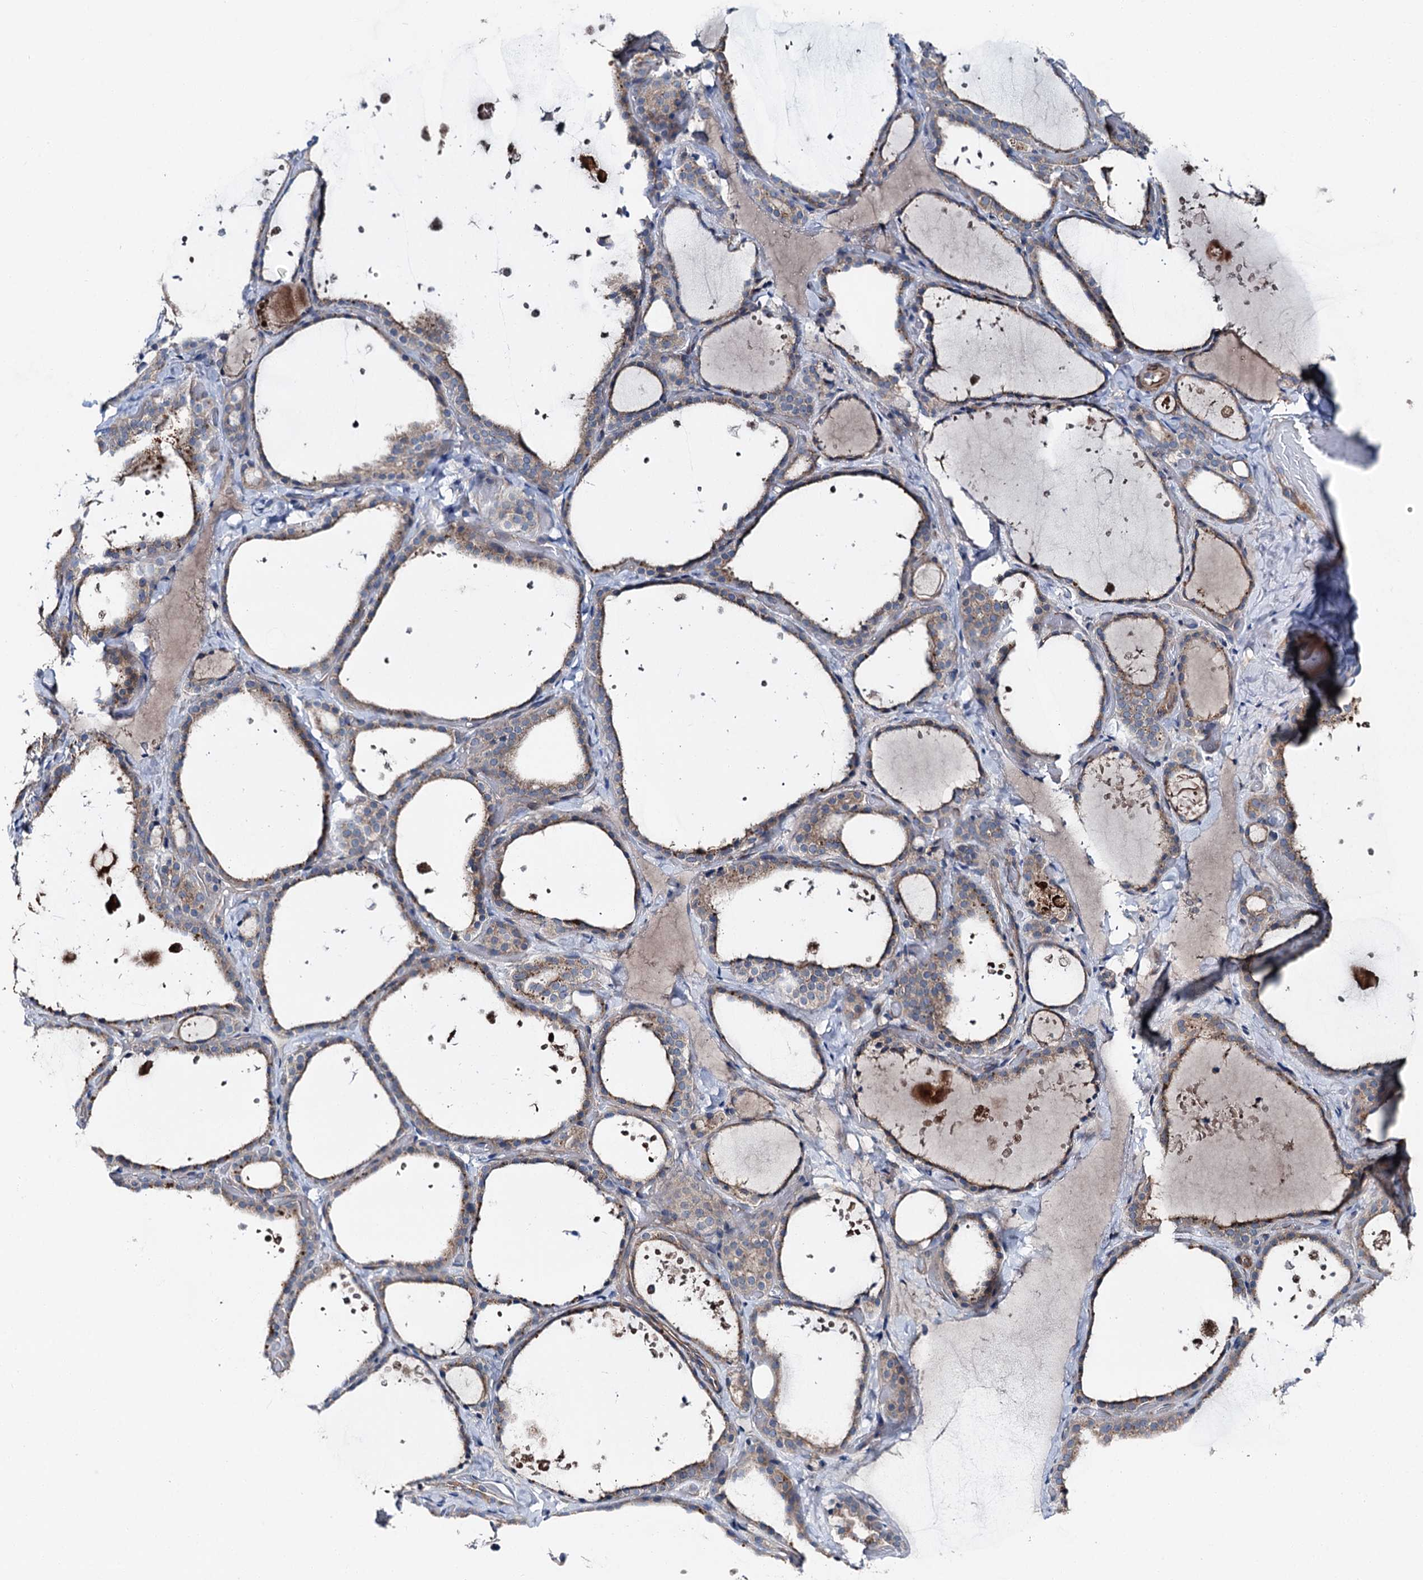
{"staining": {"intensity": "weak", "quantity": ">75%", "location": "cytoplasmic/membranous"}, "tissue": "thyroid gland", "cell_type": "Glandular cells", "image_type": "normal", "snomed": [{"axis": "morphology", "description": "Normal tissue, NOS"}, {"axis": "topography", "description": "Thyroid gland"}], "caption": "Immunohistochemical staining of benign thyroid gland shows low levels of weak cytoplasmic/membranous expression in about >75% of glandular cells.", "gene": "SLC22A25", "patient": {"sex": "female", "age": 44}}